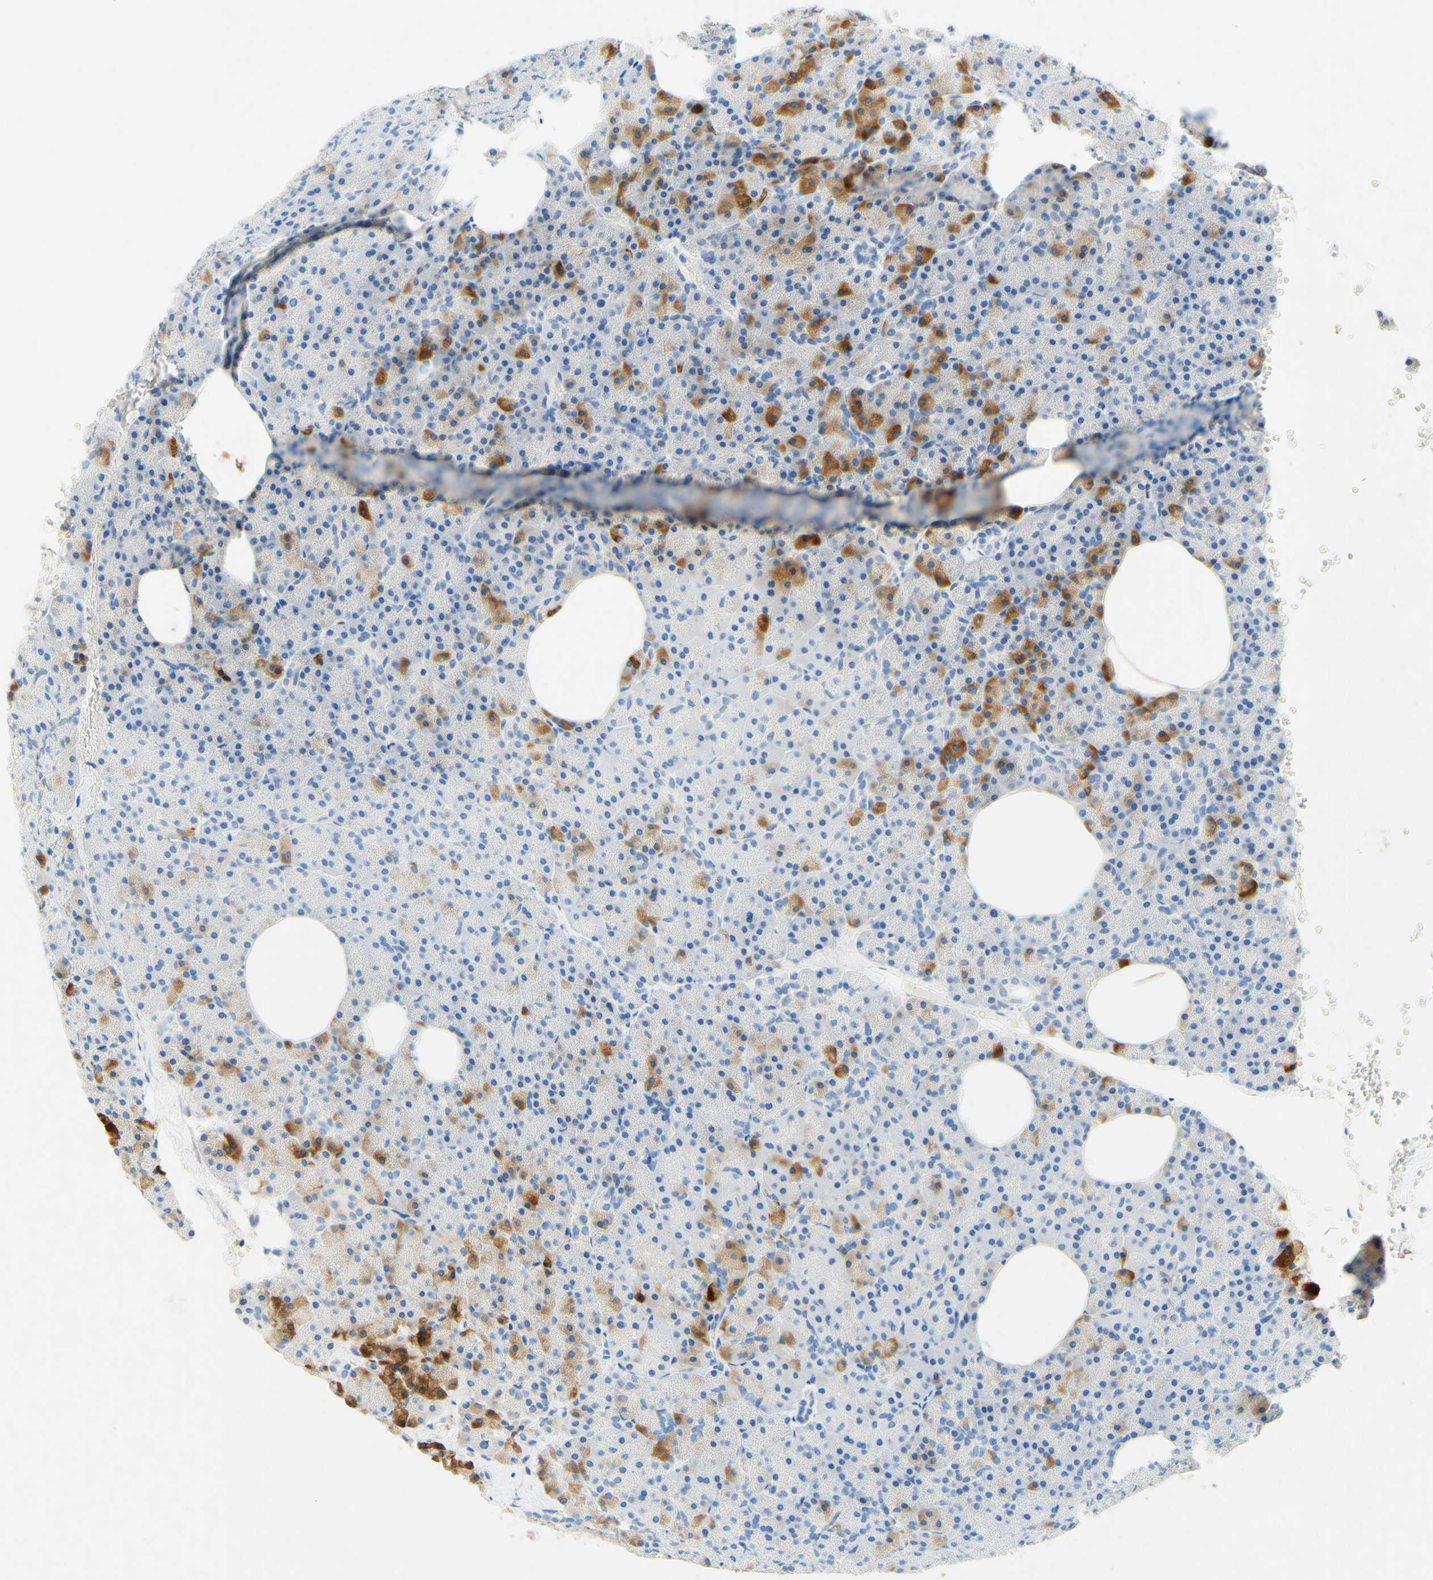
{"staining": {"intensity": "moderate", "quantity": "<25%", "location": "cytoplasmic/membranous"}, "tissue": "pancreas", "cell_type": "Exocrine glandular cells", "image_type": "normal", "snomed": [{"axis": "morphology", "description": "Normal tissue, NOS"}, {"axis": "topography", "description": "Pancreas"}], "caption": "Benign pancreas was stained to show a protein in brown. There is low levels of moderate cytoplasmic/membranous staining in about <25% of exocrine glandular cells.", "gene": "SLC46A1", "patient": {"sex": "female", "age": 35}}